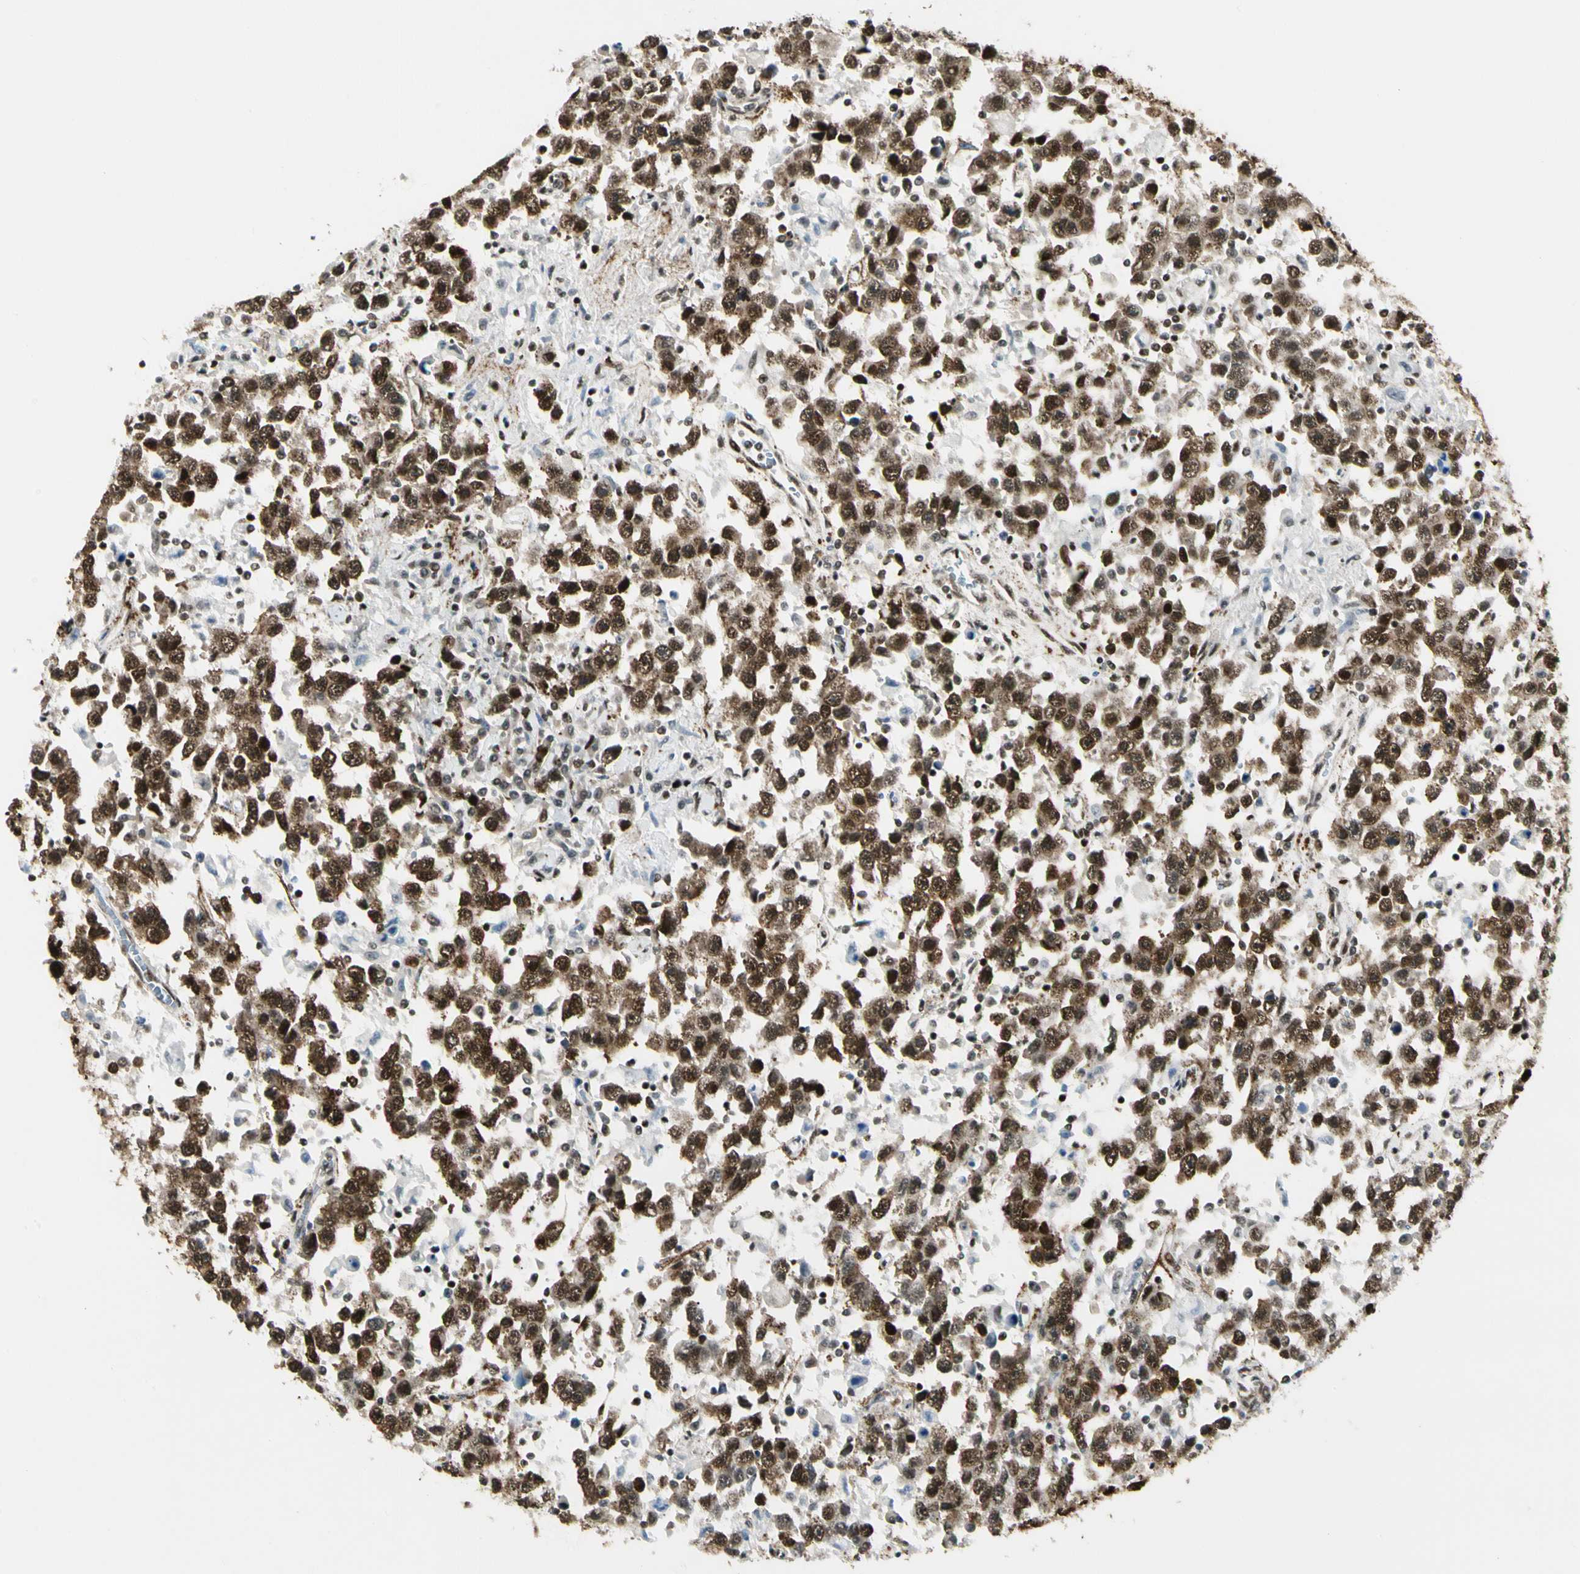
{"staining": {"intensity": "strong", "quantity": ">75%", "location": "cytoplasmic/membranous,nuclear"}, "tissue": "testis cancer", "cell_type": "Tumor cells", "image_type": "cancer", "snomed": [{"axis": "morphology", "description": "Seminoma, NOS"}, {"axis": "topography", "description": "Testis"}], "caption": "This image demonstrates IHC staining of testis cancer, with high strong cytoplasmic/membranous and nuclear staining in approximately >75% of tumor cells.", "gene": "FUS", "patient": {"sex": "male", "age": 41}}